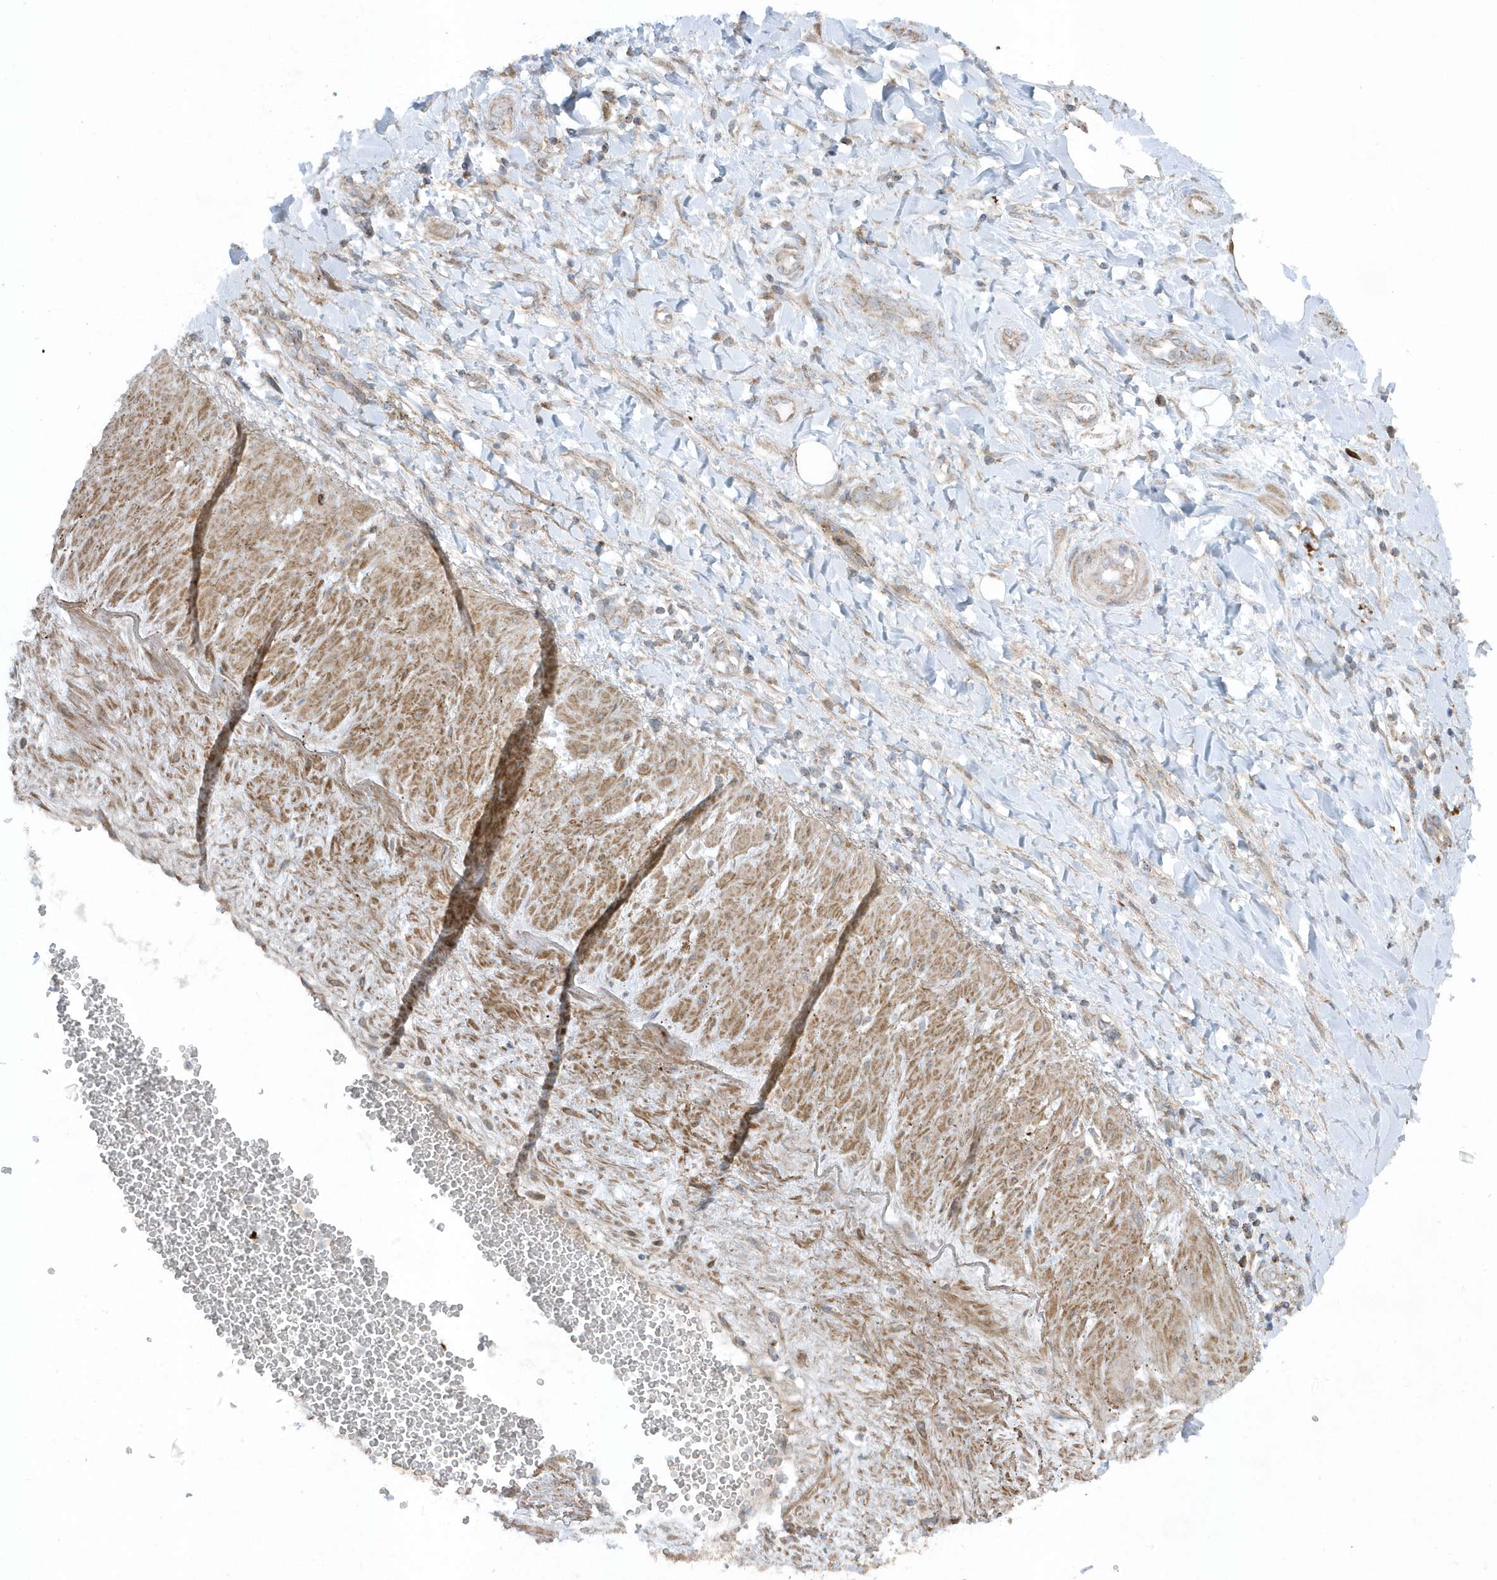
{"staining": {"intensity": "negative", "quantity": "none", "location": "none"}, "tissue": "adipose tissue", "cell_type": "Adipocytes", "image_type": "normal", "snomed": [{"axis": "morphology", "description": "Normal tissue, NOS"}, {"axis": "morphology", "description": "Adenocarcinoma, NOS"}, {"axis": "topography", "description": "Pancreas"}, {"axis": "topography", "description": "Peripheral nerve tissue"}], "caption": "Normal adipose tissue was stained to show a protein in brown. There is no significant expression in adipocytes. Brightfield microscopy of immunohistochemistry stained with DAB (3,3'-diaminobenzidine) (brown) and hematoxylin (blue), captured at high magnification.", "gene": "SLC38A2", "patient": {"sex": "male", "age": 59}}